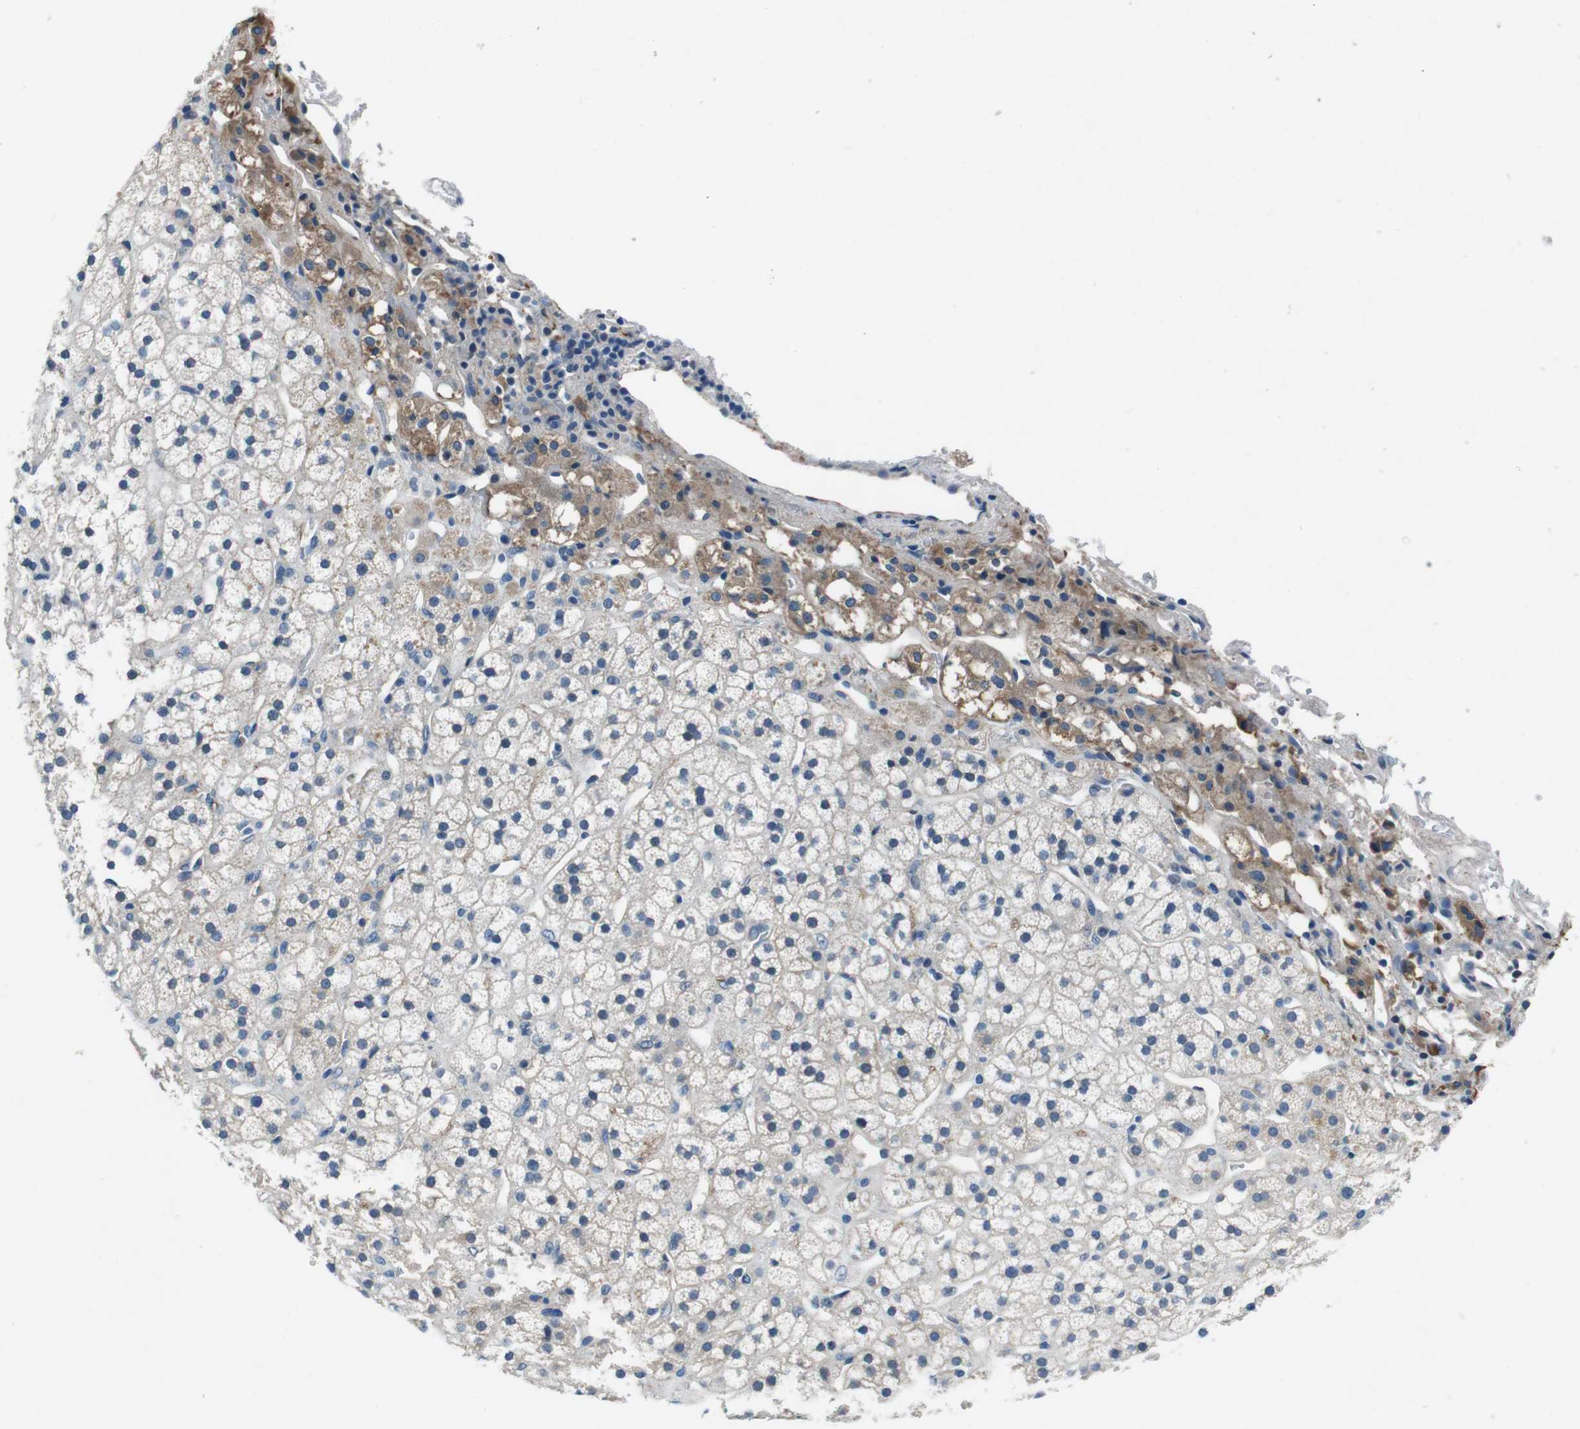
{"staining": {"intensity": "moderate", "quantity": "<25%", "location": "cytoplasmic/membranous"}, "tissue": "adrenal gland", "cell_type": "Glandular cells", "image_type": "normal", "snomed": [{"axis": "morphology", "description": "Normal tissue, NOS"}, {"axis": "topography", "description": "Adrenal gland"}], "caption": "Unremarkable adrenal gland was stained to show a protein in brown. There is low levels of moderate cytoplasmic/membranous expression in approximately <25% of glandular cells. (Brightfield microscopy of DAB IHC at high magnification).", "gene": "CASQ1", "patient": {"sex": "male", "age": 56}}